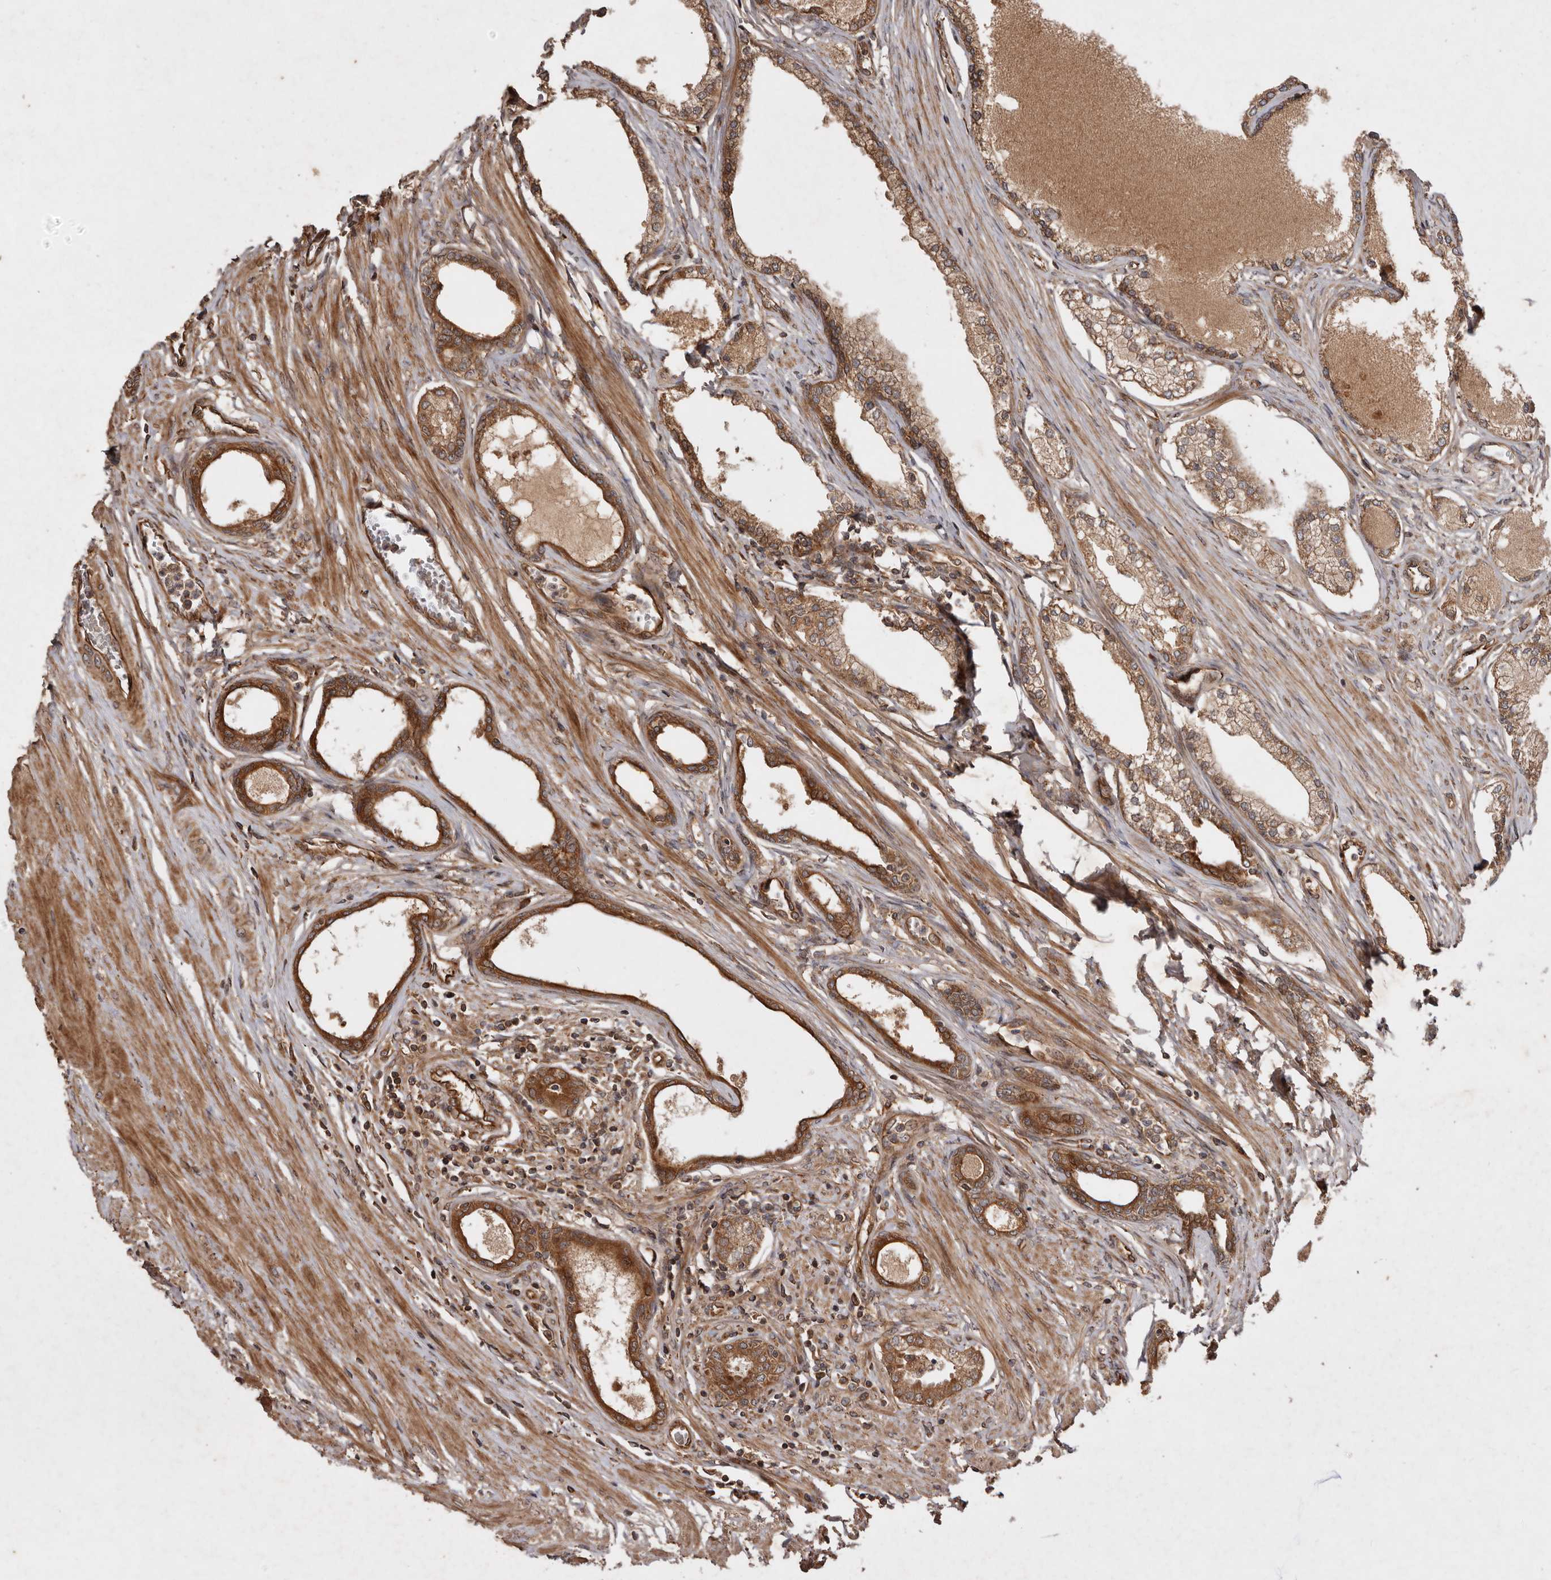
{"staining": {"intensity": "moderate", "quantity": ">75%", "location": "cytoplasmic/membranous"}, "tissue": "prostate", "cell_type": "Glandular cells", "image_type": "normal", "snomed": [{"axis": "morphology", "description": "Normal tissue, NOS"}, {"axis": "morphology", "description": "Urothelial carcinoma, Low grade"}, {"axis": "topography", "description": "Urinary bladder"}, {"axis": "topography", "description": "Prostate"}], "caption": "An IHC photomicrograph of unremarkable tissue is shown. Protein staining in brown shows moderate cytoplasmic/membranous positivity in prostate within glandular cells.", "gene": "STK36", "patient": {"sex": "male", "age": 60}}